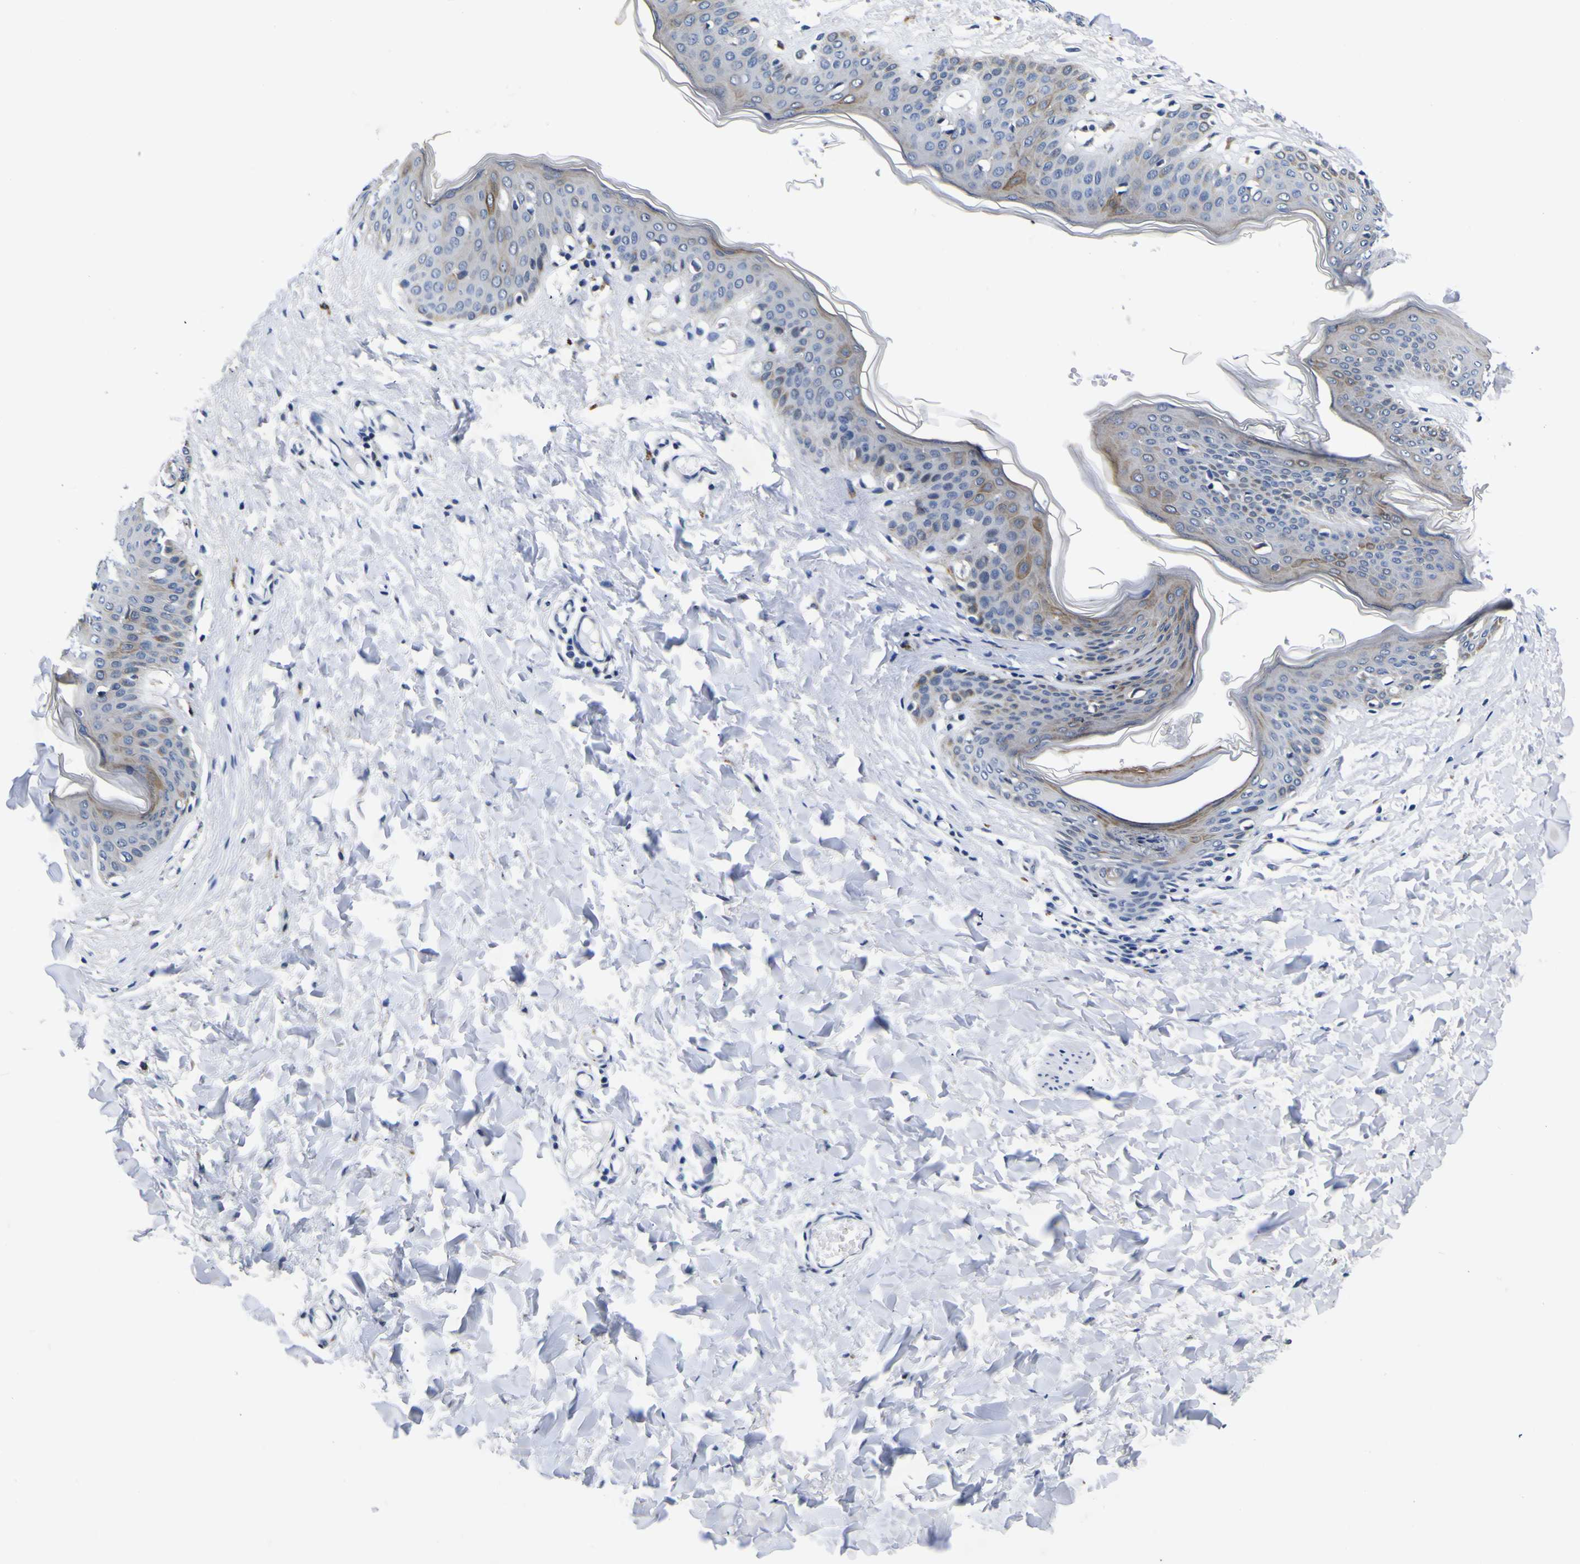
{"staining": {"intensity": "negative", "quantity": "none", "location": "none"}, "tissue": "skin", "cell_type": "Fibroblasts", "image_type": "normal", "snomed": [{"axis": "morphology", "description": "Normal tissue, NOS"}, {"axis": "topography", "description": "Skin"}], "caption": "The immunohistochemistry histopathology image has no significant staining in fibroblasts of skin.", "gene": "IGFLR1", "patient": {"sex": "female", "age": 17}}